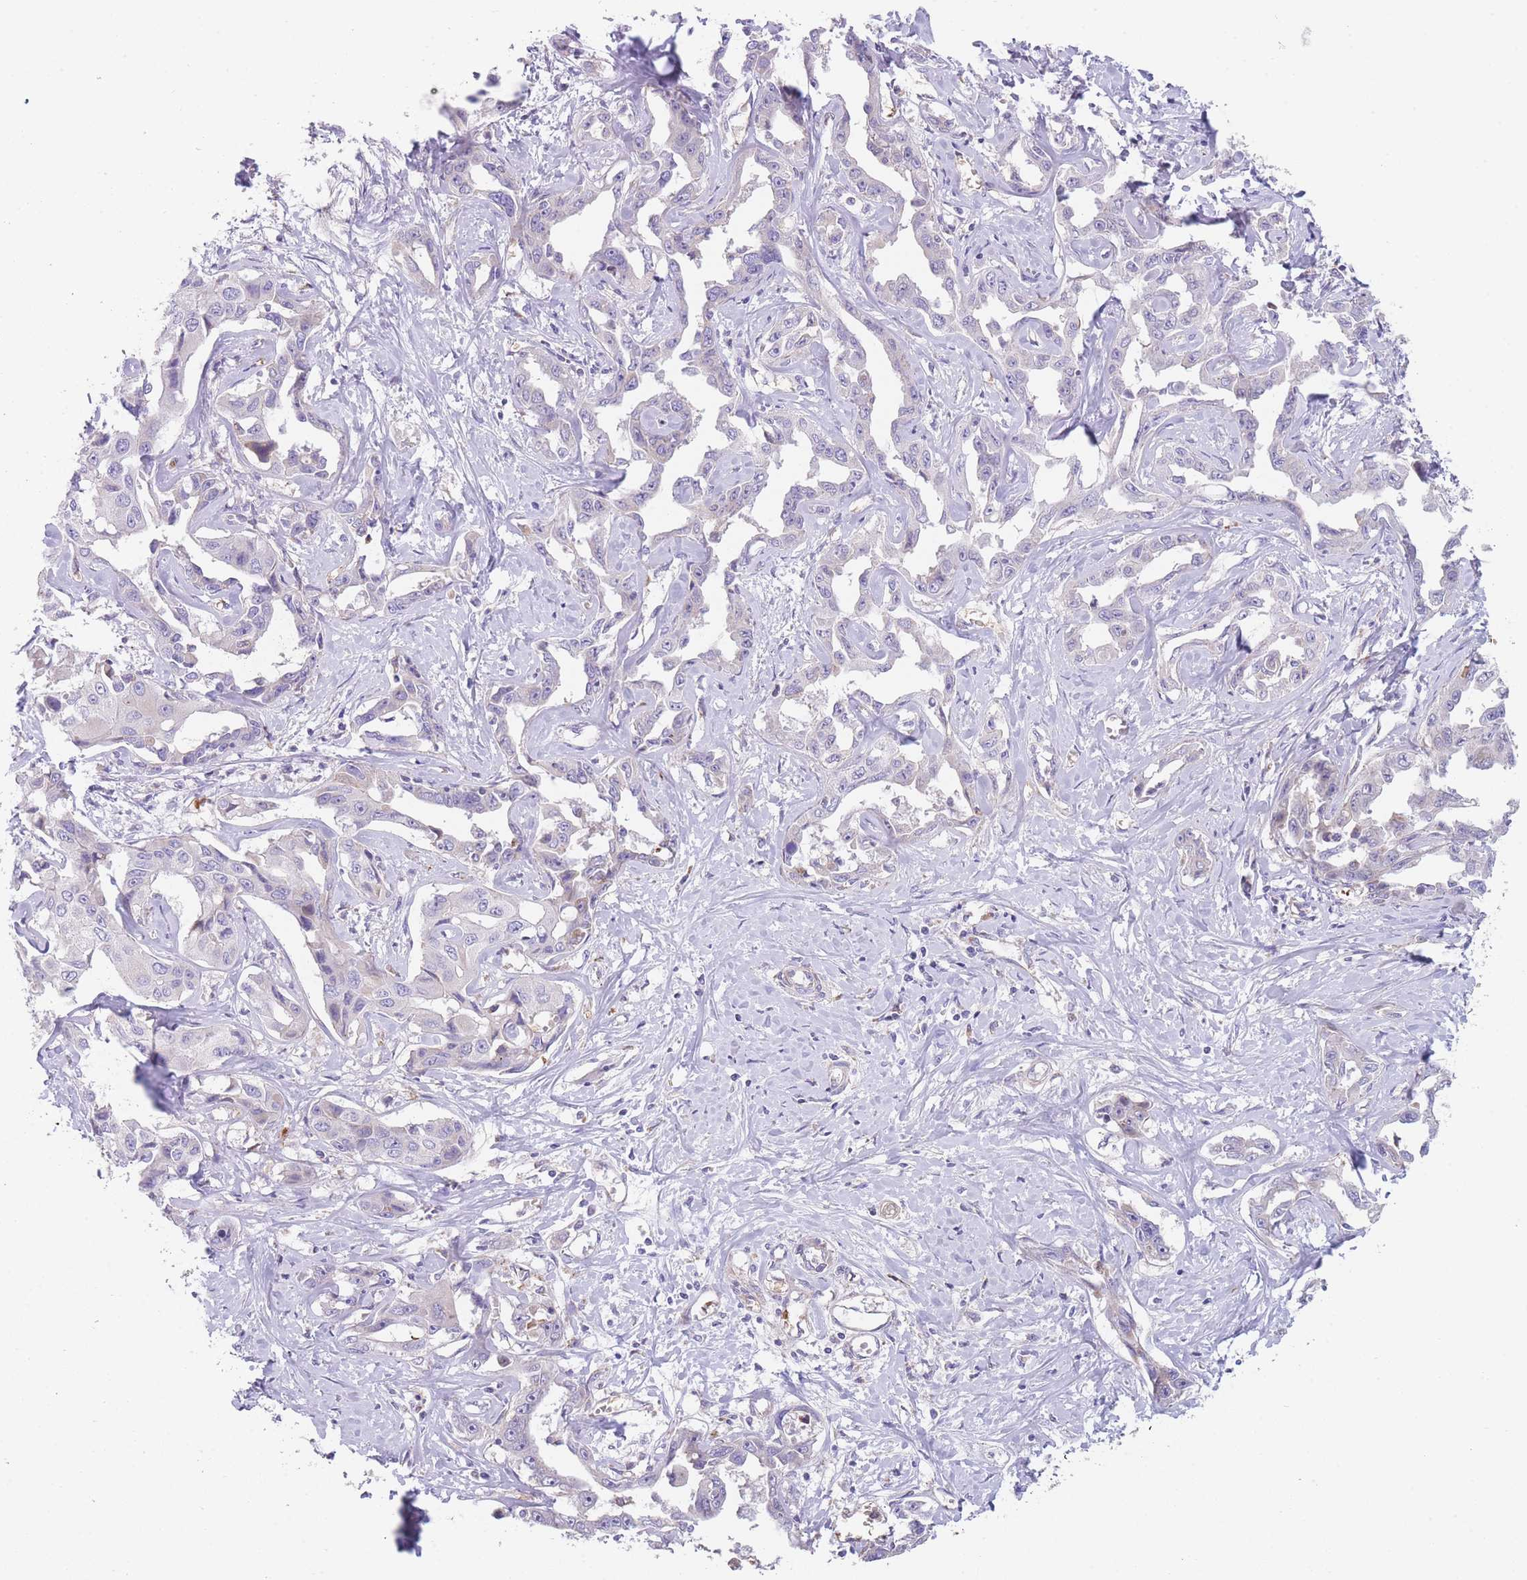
{"staining": {"intensity": "negative", "quantity": "none", "location": "none"}, "tissue": "liver cancer", "cell_type": "Tumor cells", "image_type": "cancer", "snomed": [{"axis": "morphology", "description": "Cholangiocarcinoma"}, {"axis": "topography", "description": "Liver"}], "caption": "IHC micrograph of liver cancer stained for a protein (brown), which exhibits no positivity in tumor cells.", "gene": "SMPD4", "patient": {"sex": "male", "age": 59}}